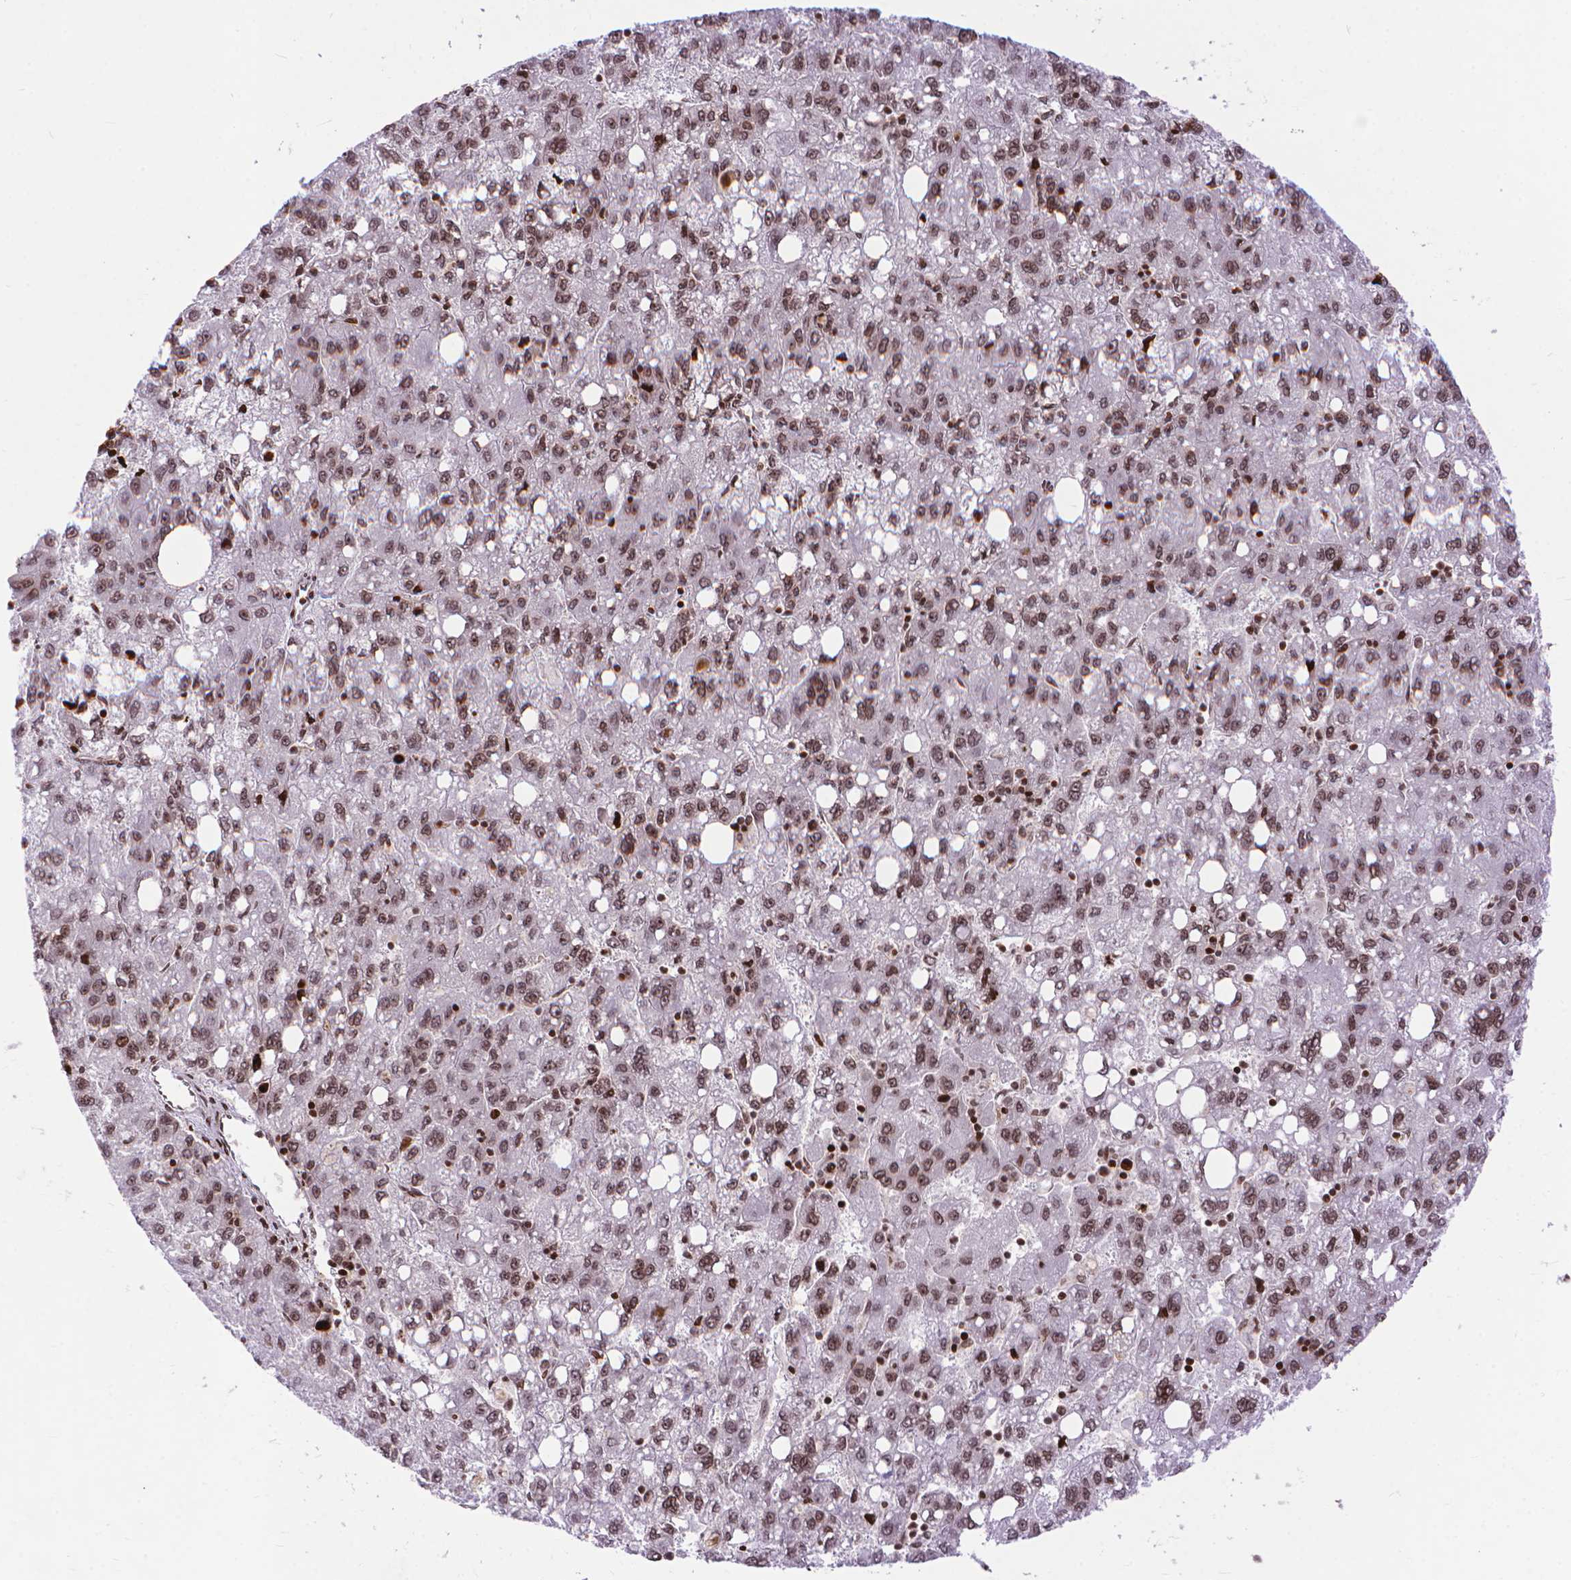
{"staining": {"intensity": "weak", "quantity": ">75%", "location": "nuclear"}, "tissue": "liver cancer", "cell_type": "Tumor cells", "image_type": "cancer", "snomed": [{"axis": "morphology", "description": "Carcinoma, Hepatocellular, NOS"}, {"axis": "topography", "description": "Liver"}], "caption": "Immunohistochemistry (IHC) photomicrograph of liver cancer (hepatocellular carcinoma) stained for a protein (brown), which reveals low levels of weak nuclear expression in about >75% of tumor cells.", "gene": "AMER1", "patient": {"sex": "female", "age": 82}}